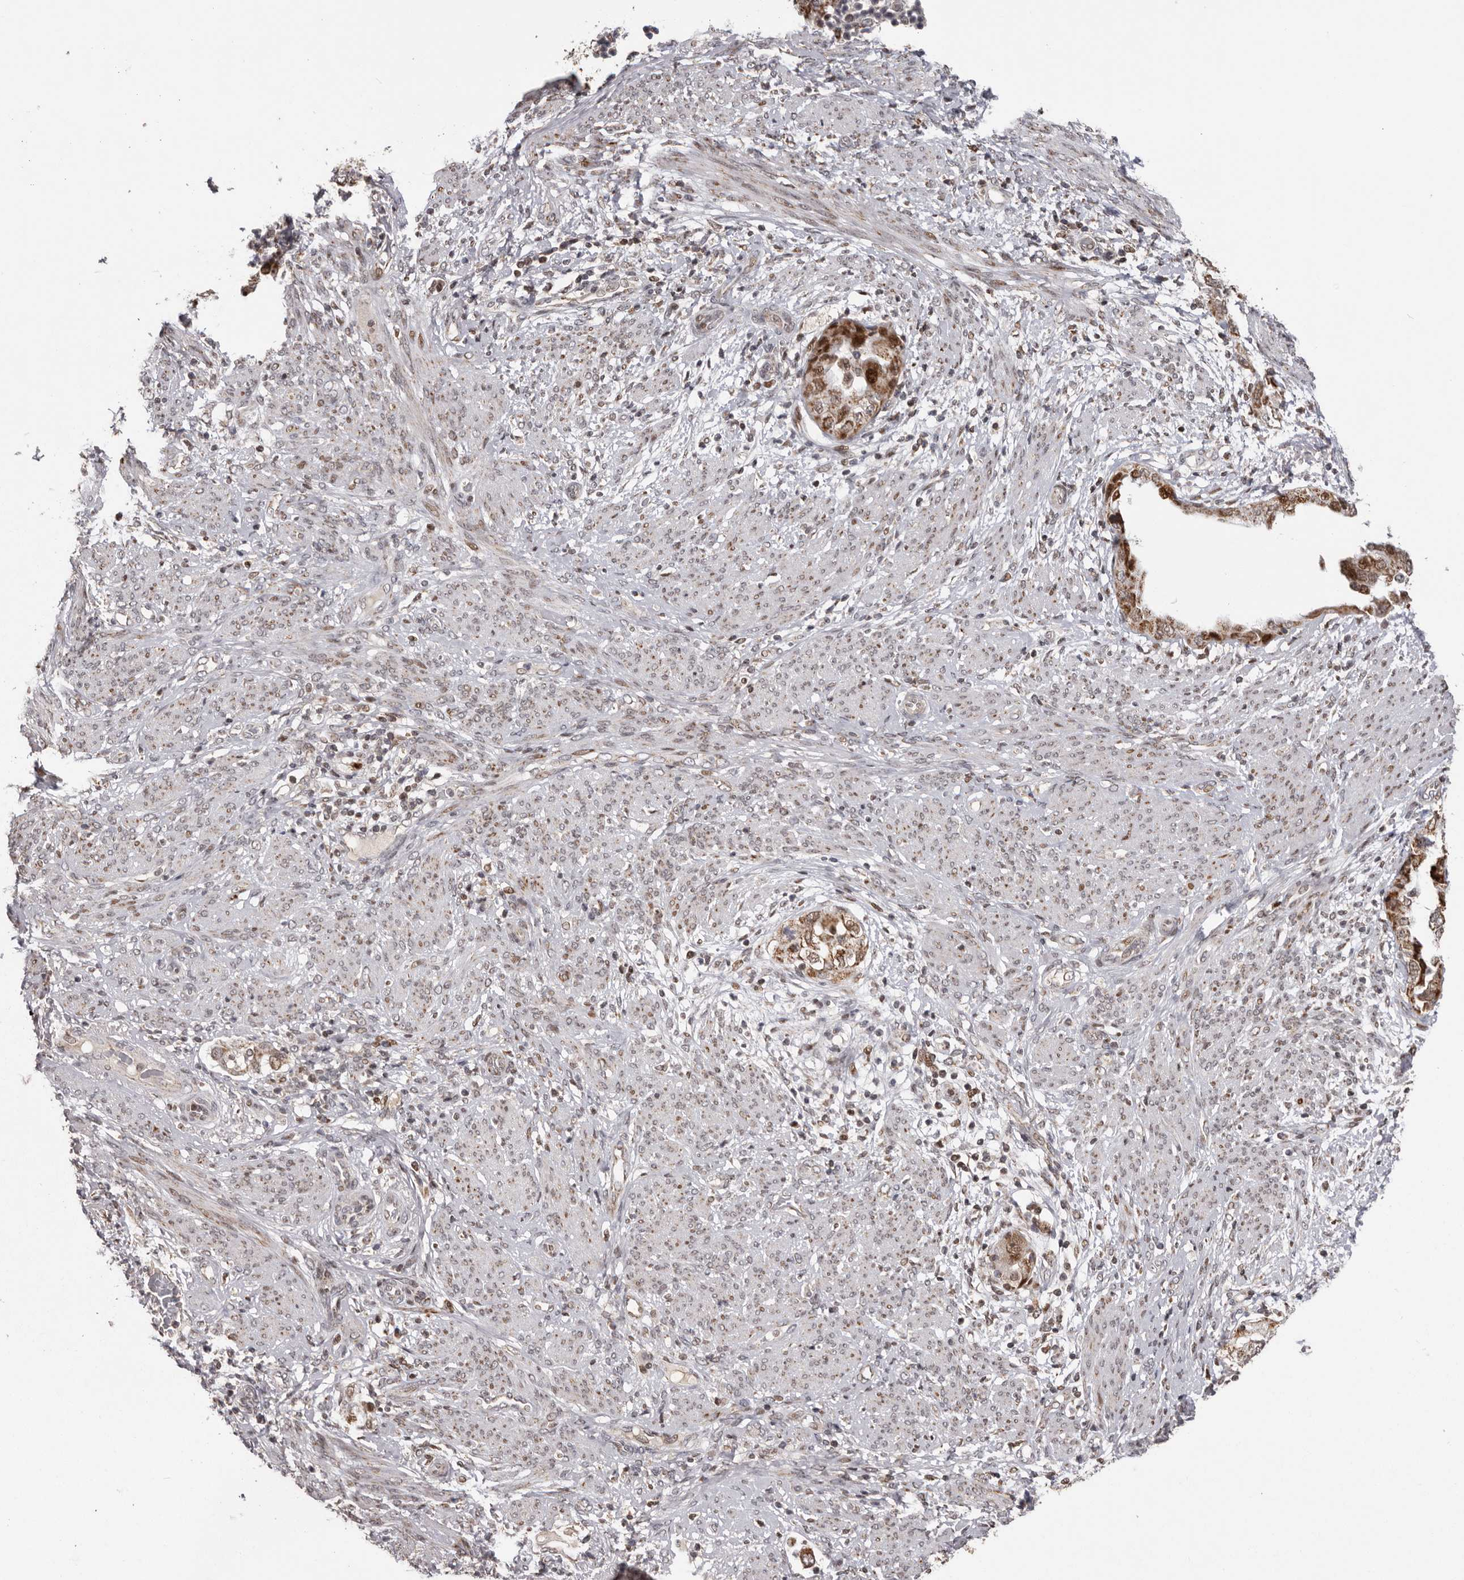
{"staining": {"intensity": "moderate", "quantity": ">75%", "location": "cytoplasmic/membranous"}, "tissue": "endometrial cancer", "cell_type": "Tumor cells", "image_type": "cancer", "snomed": [{"axis": "morphology", "description": "Adenocarcinoma, NOS"}, {"axis": "topography", "description": "Endometrium"}], "caption": "Human endometrial adenocarcinoma stained for a protein (brown) shows moderate cytoplasmic/membranous positive expression in approximately >75% of tumor cells.", "gene": "C17orf99", "patient": {"sex": "female", "age": 85}}